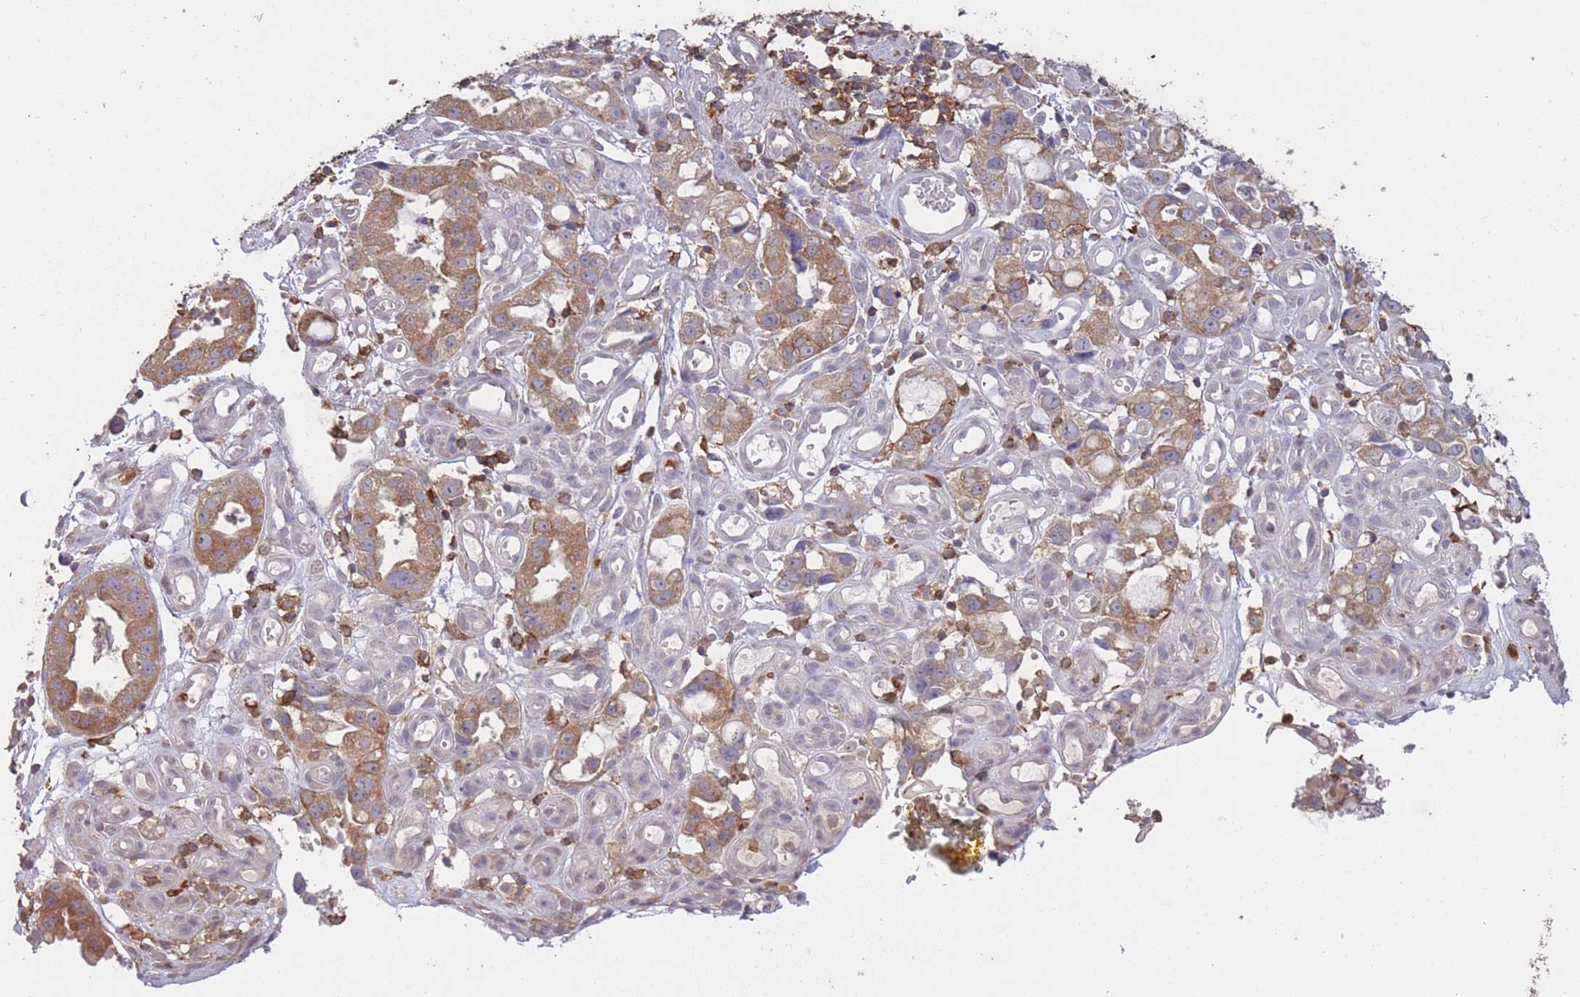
{"staining": {"intensity": "moderate", "quantity": ">75%", "location": "cytoplasmic/membranous"}, "tissue": "stomach cancer", "cell_type": "Tumor cells", "image_type": "cancer", "snomed": [{"axis": "morphology", "description": "Adenocarcinoma, NOS"}, {"axis": "topography", "description": "Stomach"}], "caption": "High-magnification brightfield microscopy of adenocarcinoma (stomach) stained with DAB (3,3'-diaminobenzidine) (brown) and counterstained with hematoxylin (blue). tumor cells exhibit moderate cytoplasmic/membranous expression is identified in about>75% of cells. Ihc stains the protein of interest in brown and the nuclei are stained blue.", "gene": "GMIP", "patient": {"sex": "male", "age": 55}}